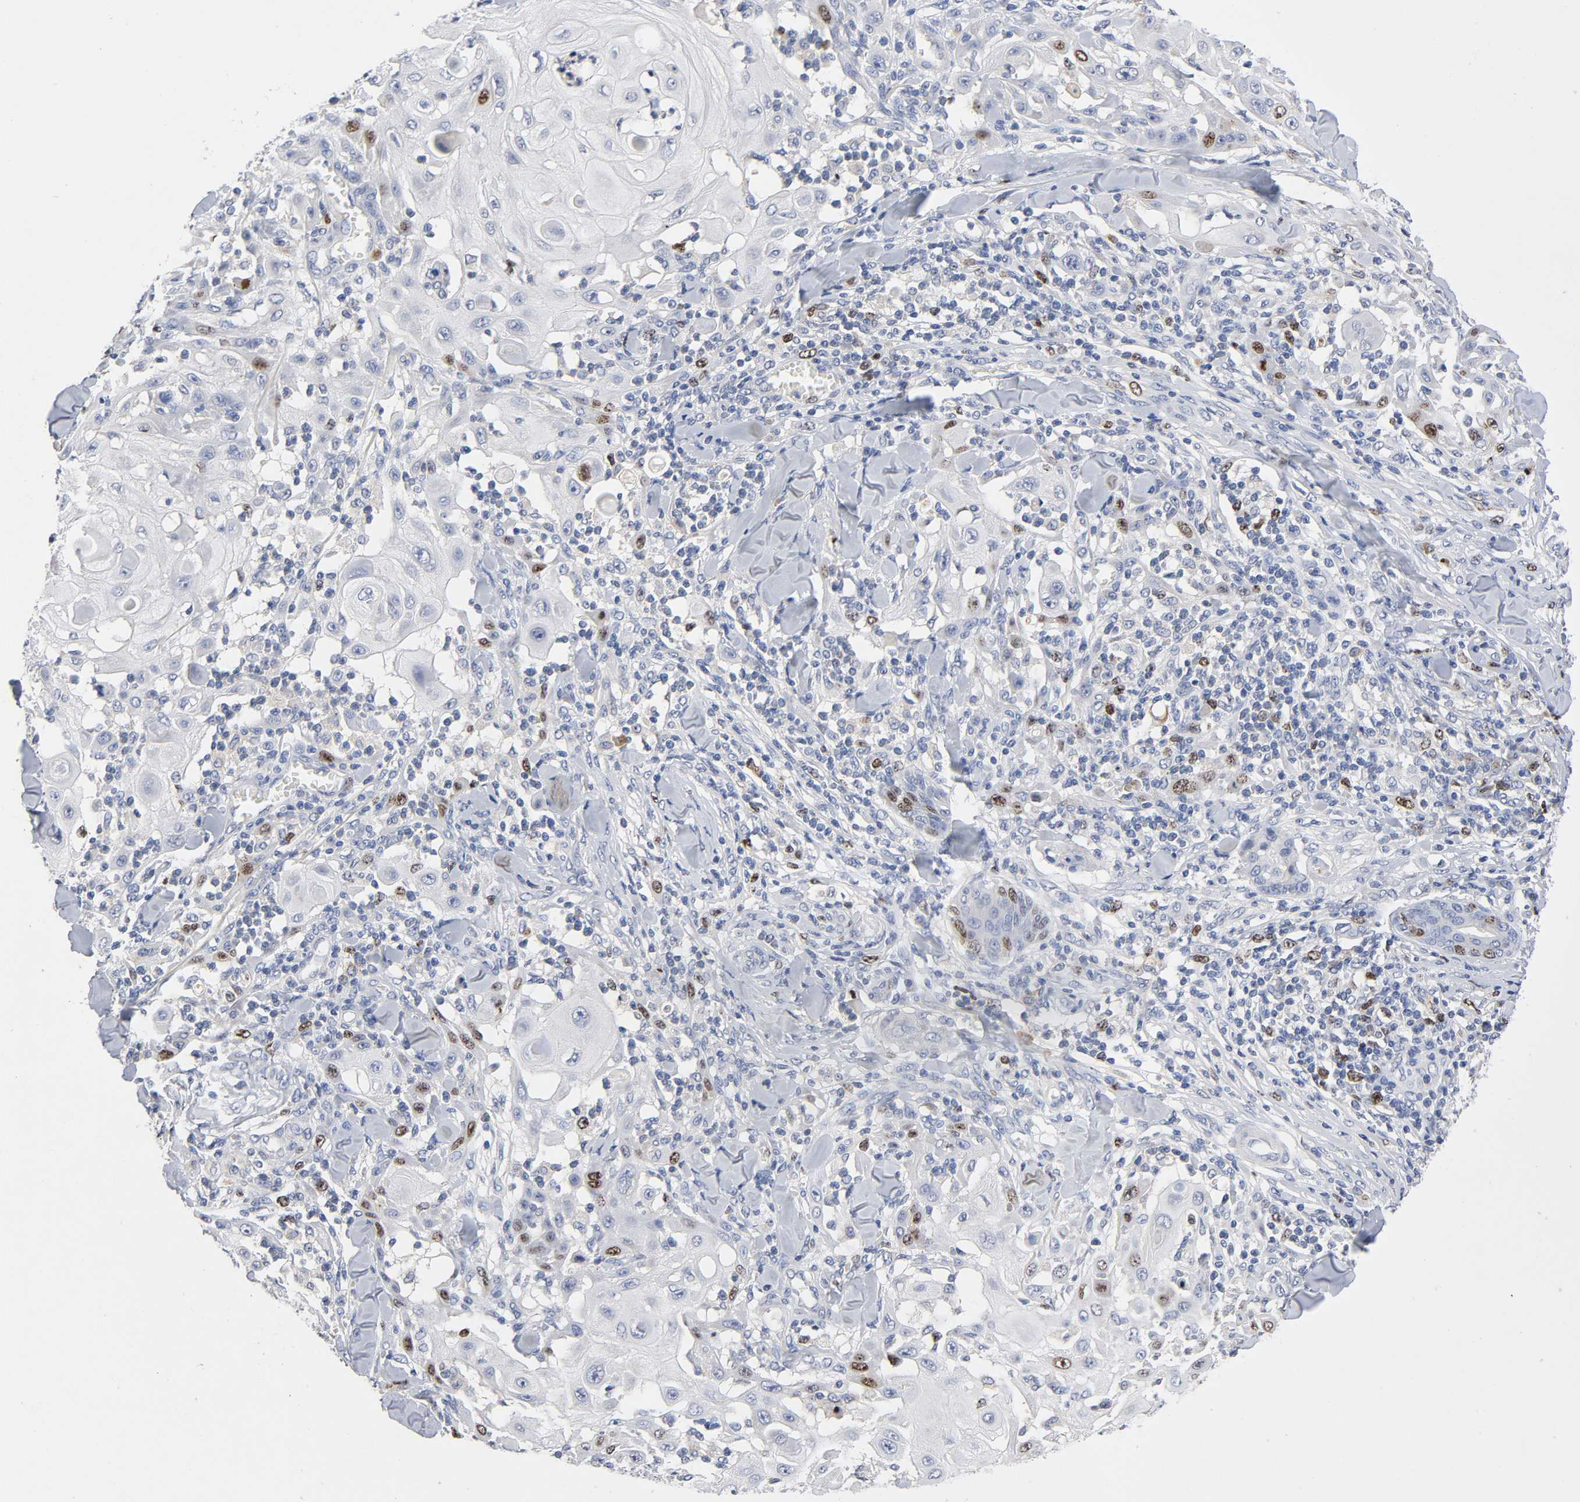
{"staining": {"intensity": "moderate", "quantity": "<25%", "location": "nuclear"}, "tissue": "skin cancer", "cell_type": "Tumor cells", "image_type": "cancer", "snomed": [{"axis": "morphology", "description": "Squamous cell carcinoma, NOS"}, {"axis": "topography", "description": "Skin"}], "caption": "A brown stain highlights moderate nuclear staining of a protein in skin squamous cell carcinoma tumor cells.", "gene": "BIRC5", "patient": {"sex": "male", "age": 24}}